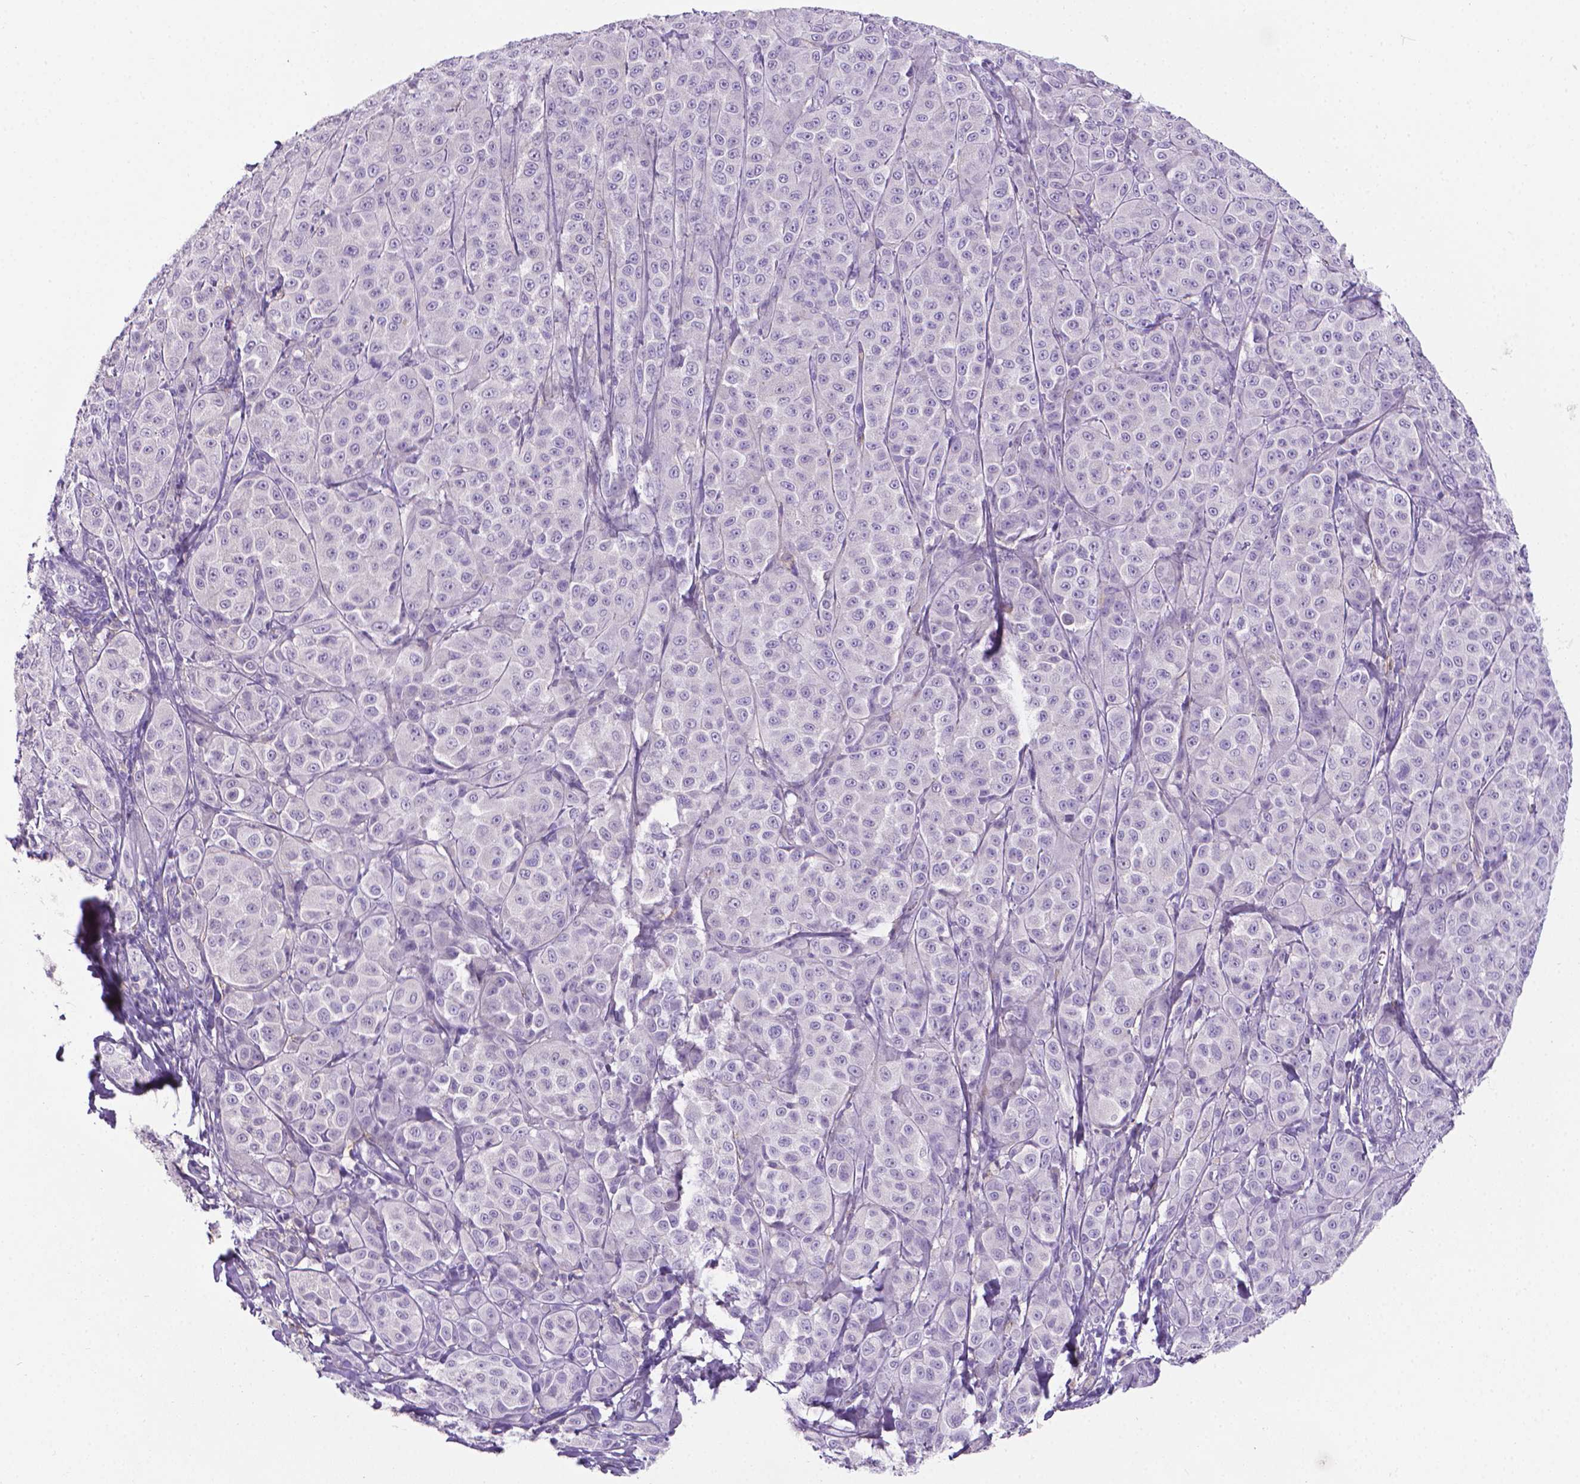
{"staining": {"intensity": "negative", "quantity": "none", "location": "none"}, "tissue": "melanoma", "cell_type": "Tumor cells", "image_type": "cancer", "snomed": [{"axis": "morphology", "description": "Malignant melanoma, NOS"}, {"axis": "topography", "description": "Skin"}], "caption": "This micrograph is of melanoma stained with immunohistochemistry to label a protein in brown with the nuclei are counter-stained blue. There is no expression in tumor cells.", "gene": "XPNPEP2", "patient": {"sex": "male", "age": 89}}